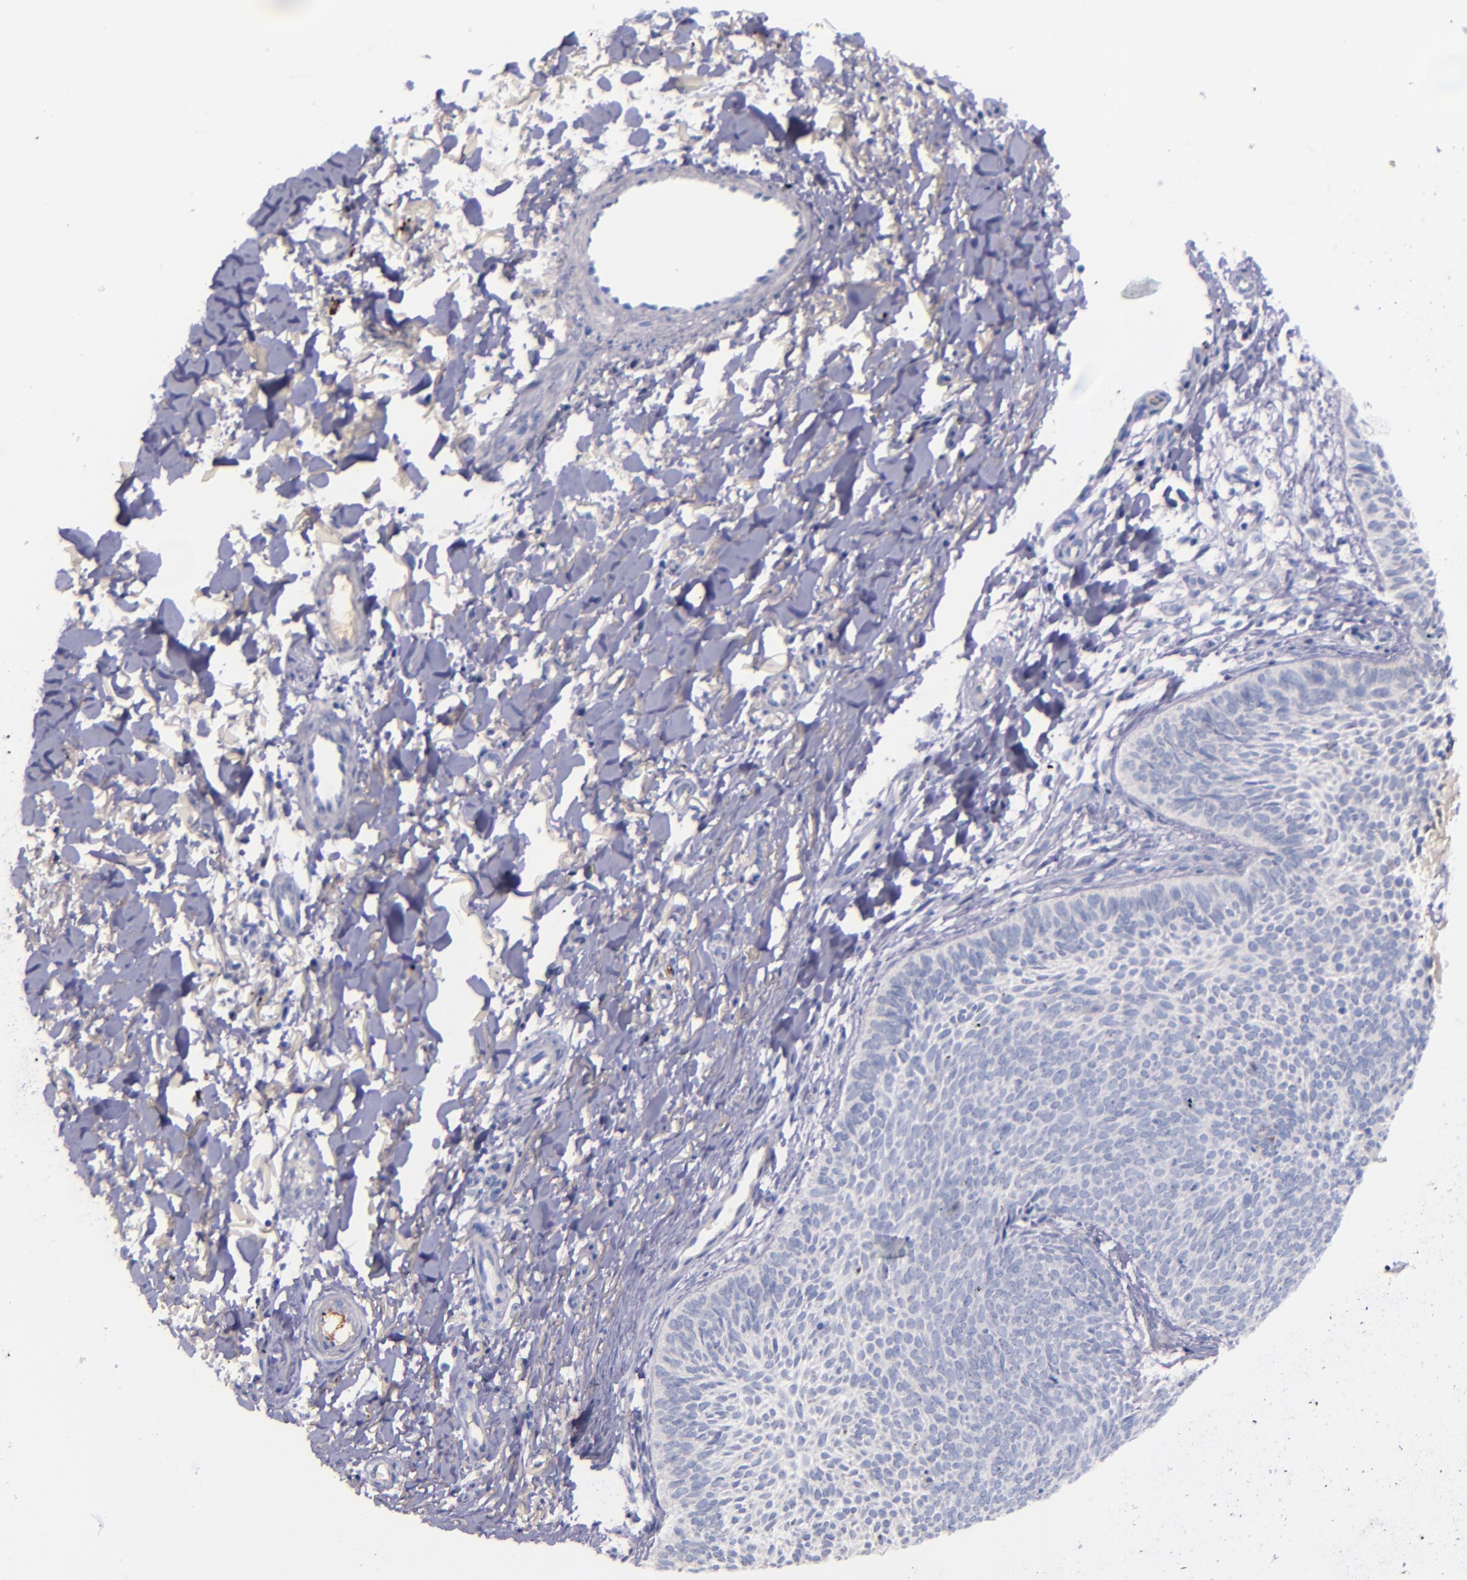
{"staining": {"intensity": "negative", "quantity": "none", "location": "none"}, "tissue": "skin cancer", "cell_type": "Tumor cells", "image_type": "cancer", "snomed": [{"axis": "morphology", "description": "Basal cell carcinoma"}, {"axis": "topography", "description": "Skin"}], "caption": "Skin cancer (basal cell carcinoma) stained for a protein using immunohistochemistry exhibits no expression tumor cells.", "gene": "KNG1", "patient": {"sex": "male", "age": 84}}